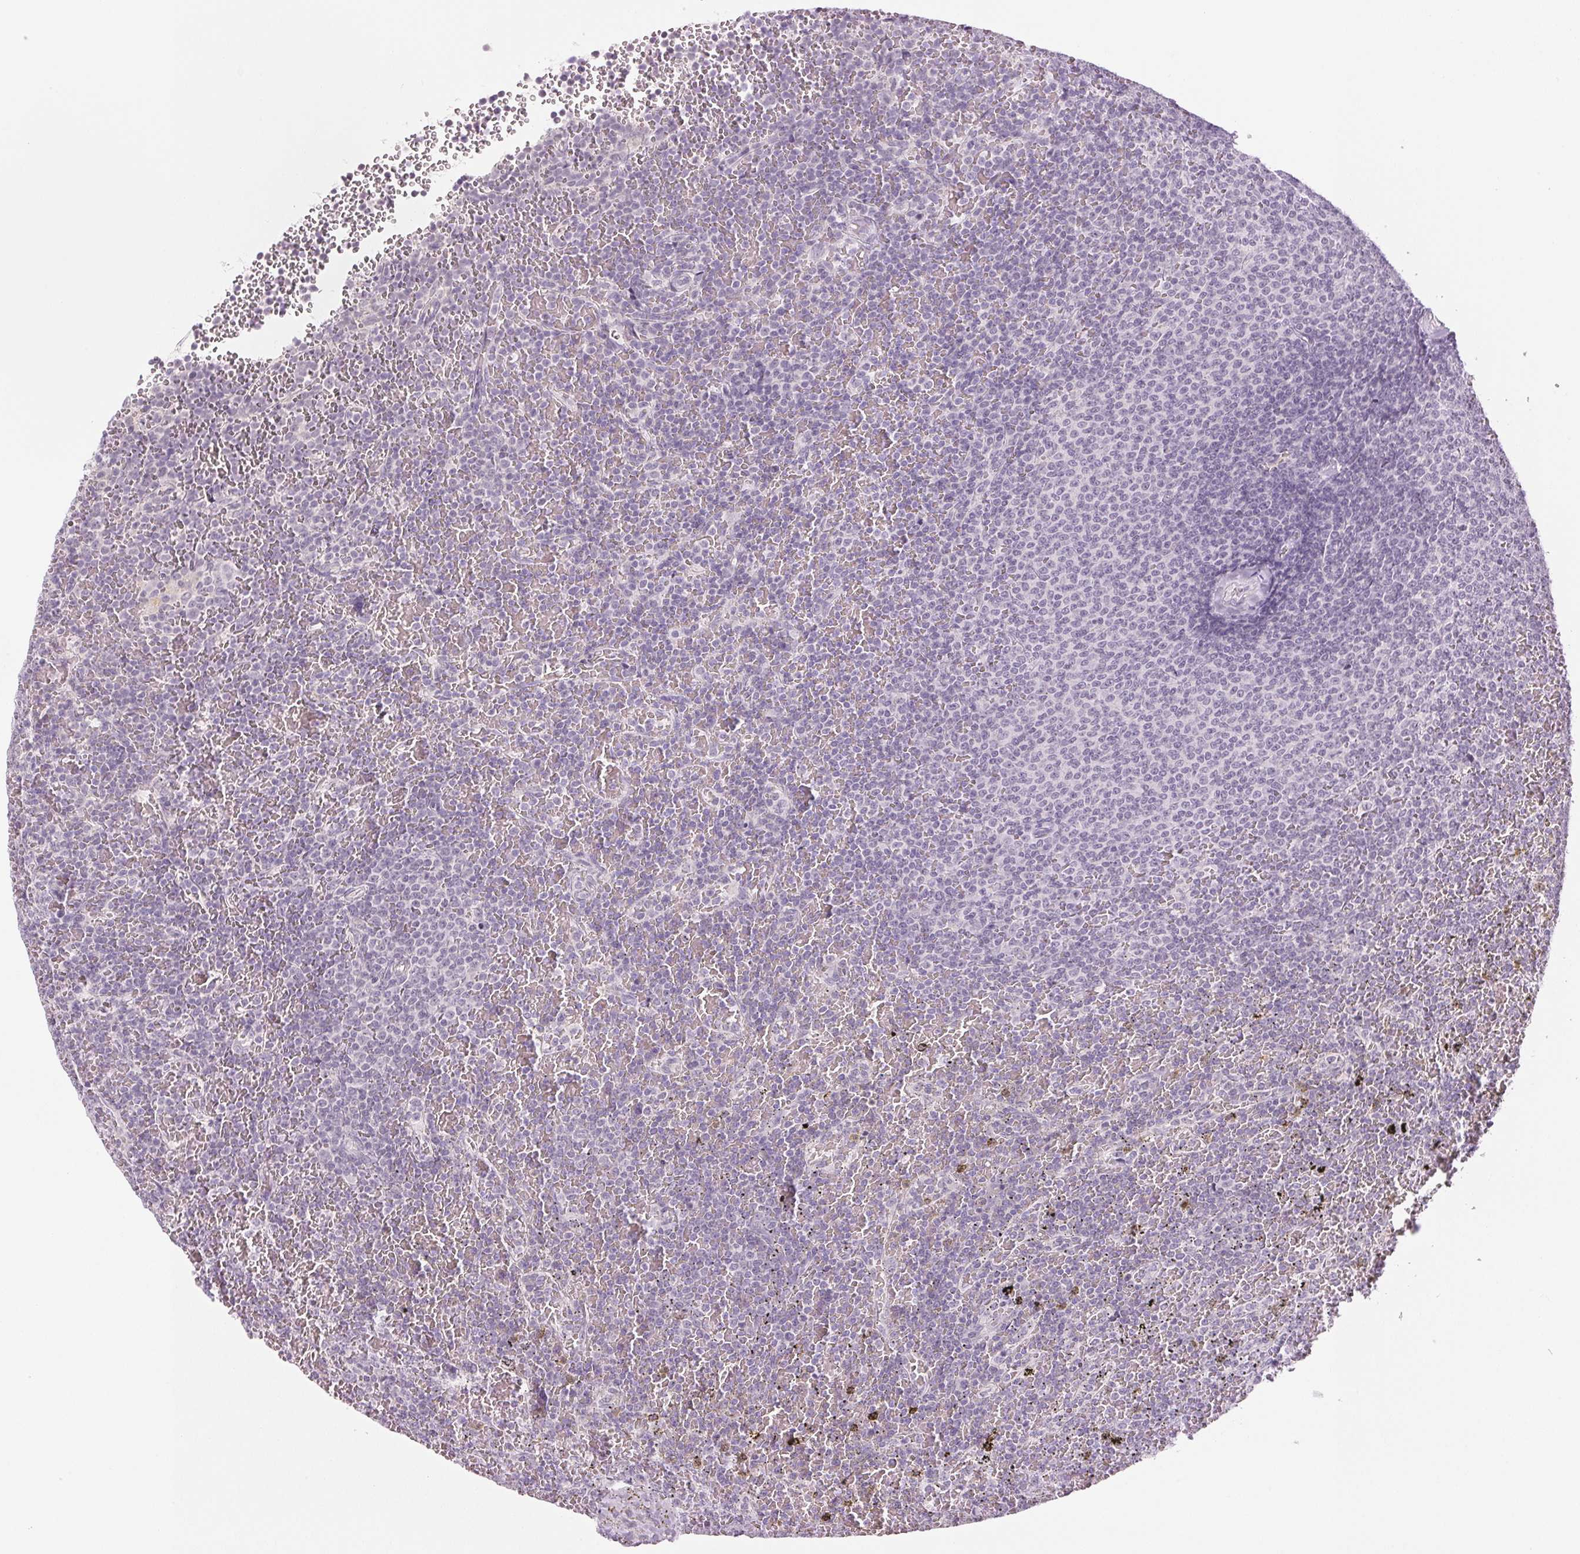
{"staining": {"intensity": "negative", "quantity": "none", "location": "none"}, "tissue": "lymphoma", "cell_type": "Tumor cells", "image_type": "cancer", "snomed": [{"axis": "morphology", "description": "Malignant lymphoma, non-Hodgkin's type, Low grade"}, {"axis": "topography", "description": "Spleen"}], "caption": "The histopathology image displays no staining of tumor cells in lymphoma.", "gene": "EHHADH", "patient": {"sex": "female", "age": 77}}